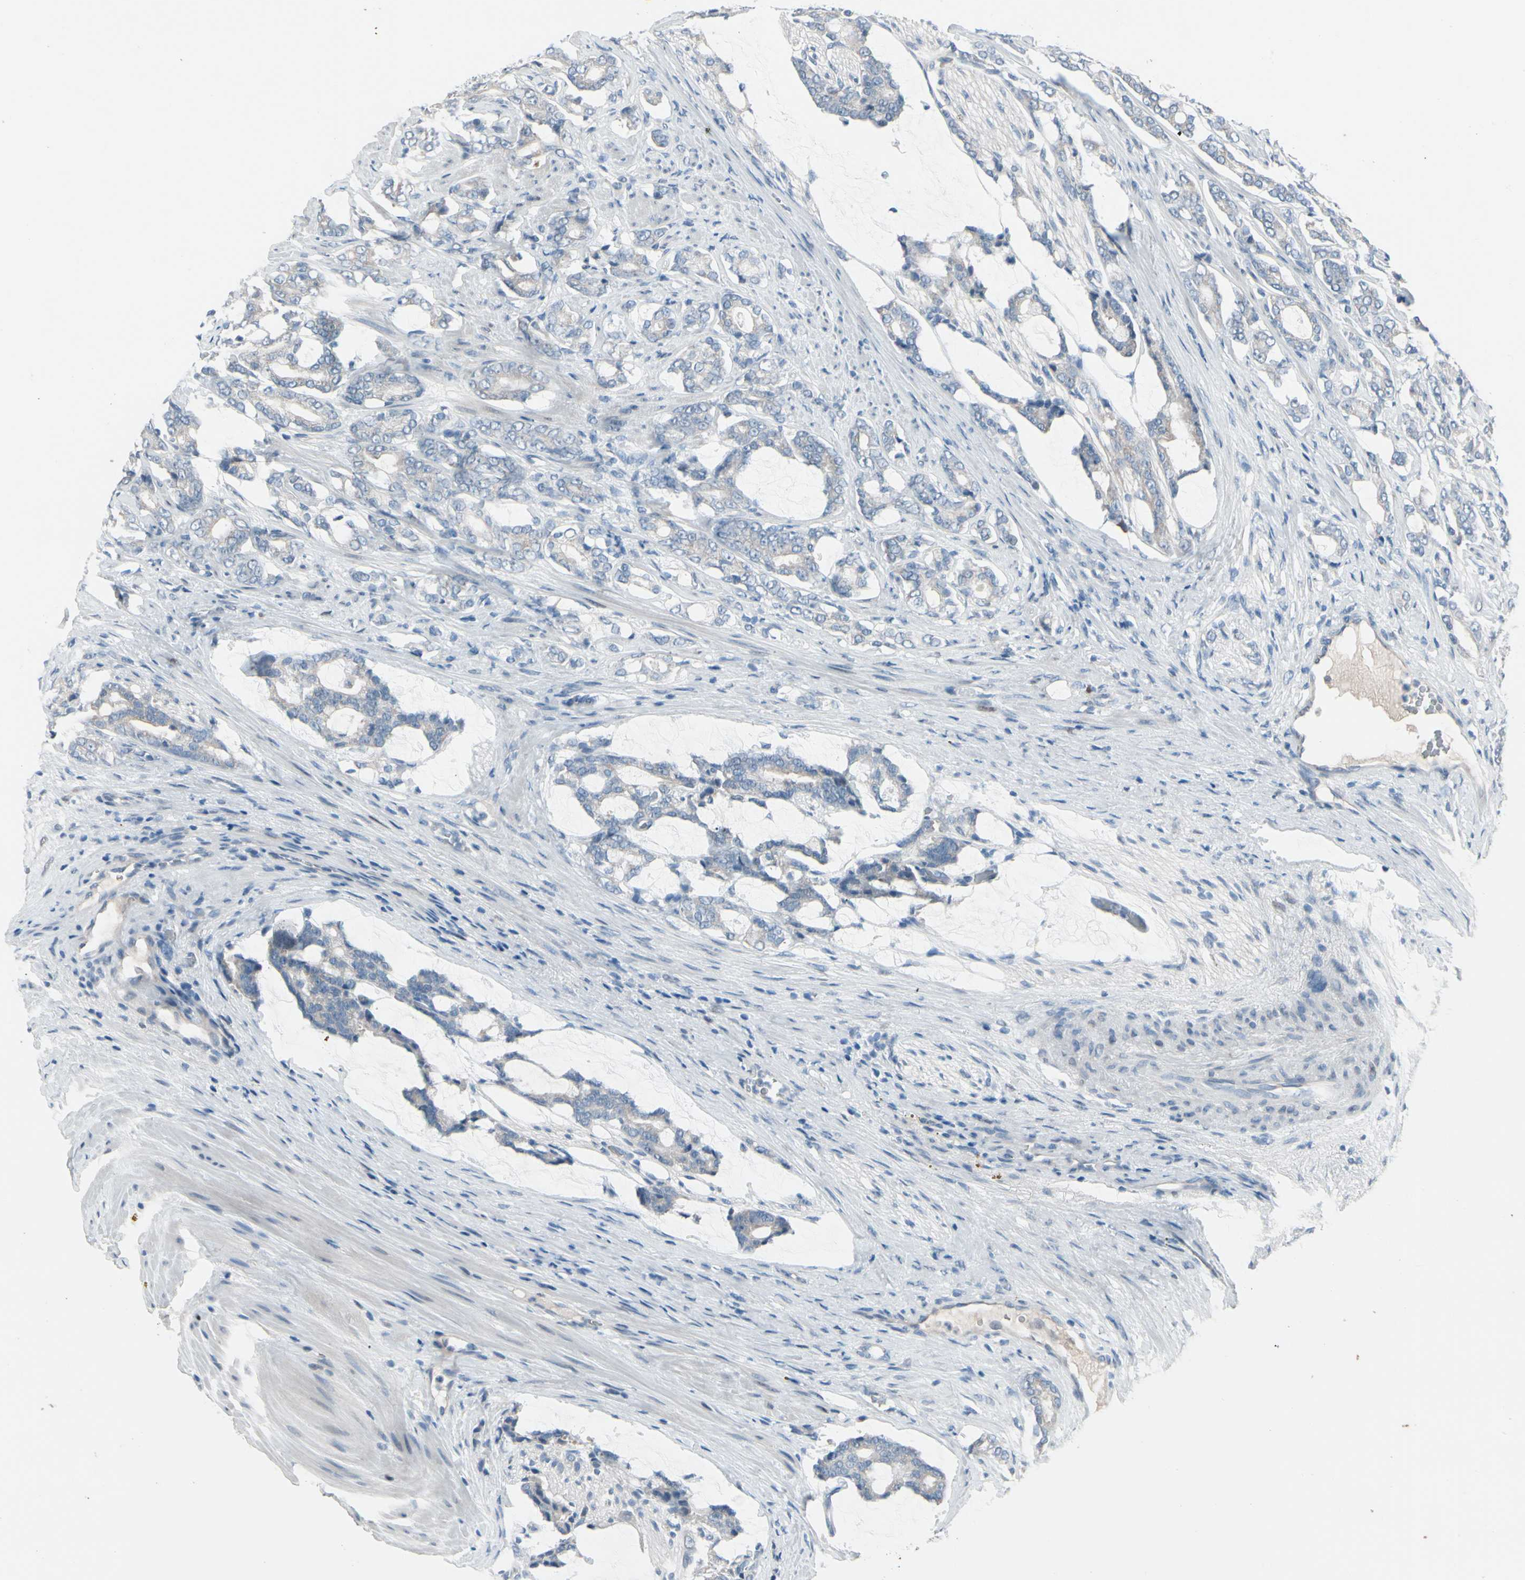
{"staining": {"intensity": "negative", "quantity": "none", "location": "none"}, "tissue": "prostate cancer", "cell_type": "Tumor cells", "image_type": "cancer", "snomed": [{"axis": "morphology", "description": "Adenocarcinoma, Low grade"}, {"axis": "topography", "description": "Prostate"}], "caption": "This is a histopathology image of IHC staining of prostate cancer (low-grade adenocarcinoma), which shows no expression in tumor cells.", "gene": "PGR", "patient": {"sex": "male", "age": 58}}